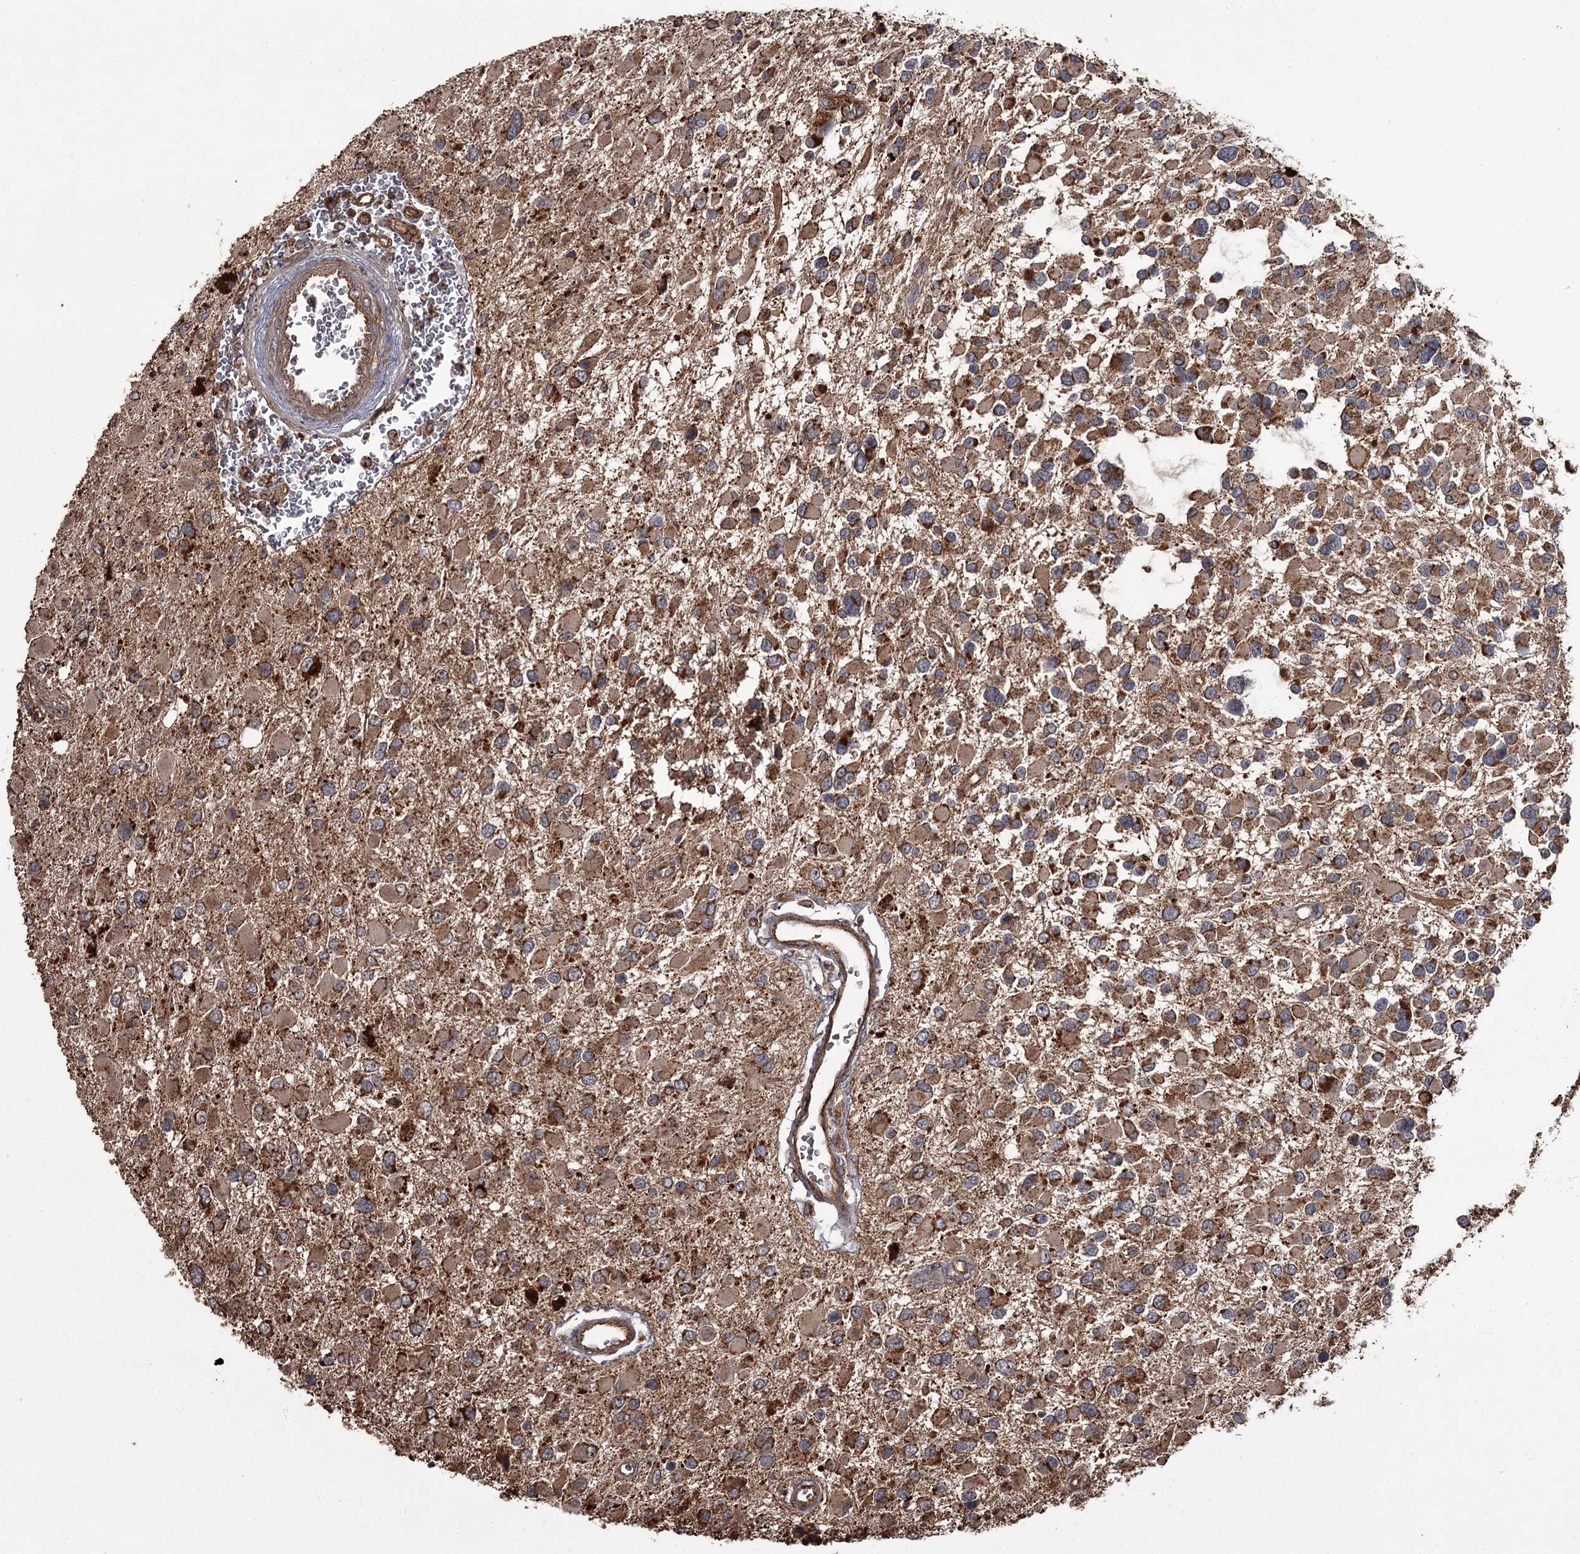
{"staining": {"intensity": "strong", "quantity": ">75%", "location": "cytoplasmic/membranous"}, "tissue": "glioma", "cell_type": "Tumor cells", "image_type": "cancer", "snomed": [{"axis": "morphology", "description": "Glioma, malignant, High grade"}, {"axis": "topography", "description": "Brain"}], "caption": "Immunohistochemistry photomicrograph of neoplastic tissue: human glioma stained using immunohistochemistry reveals high levels of strong protein expression localized specifically in the cytoplasmic/membranous of tumor cells, appearing as a cytoplasmic/membranous brown color.", "gene": "THAP9", "patient": {"sex": "male", "age": 53}}